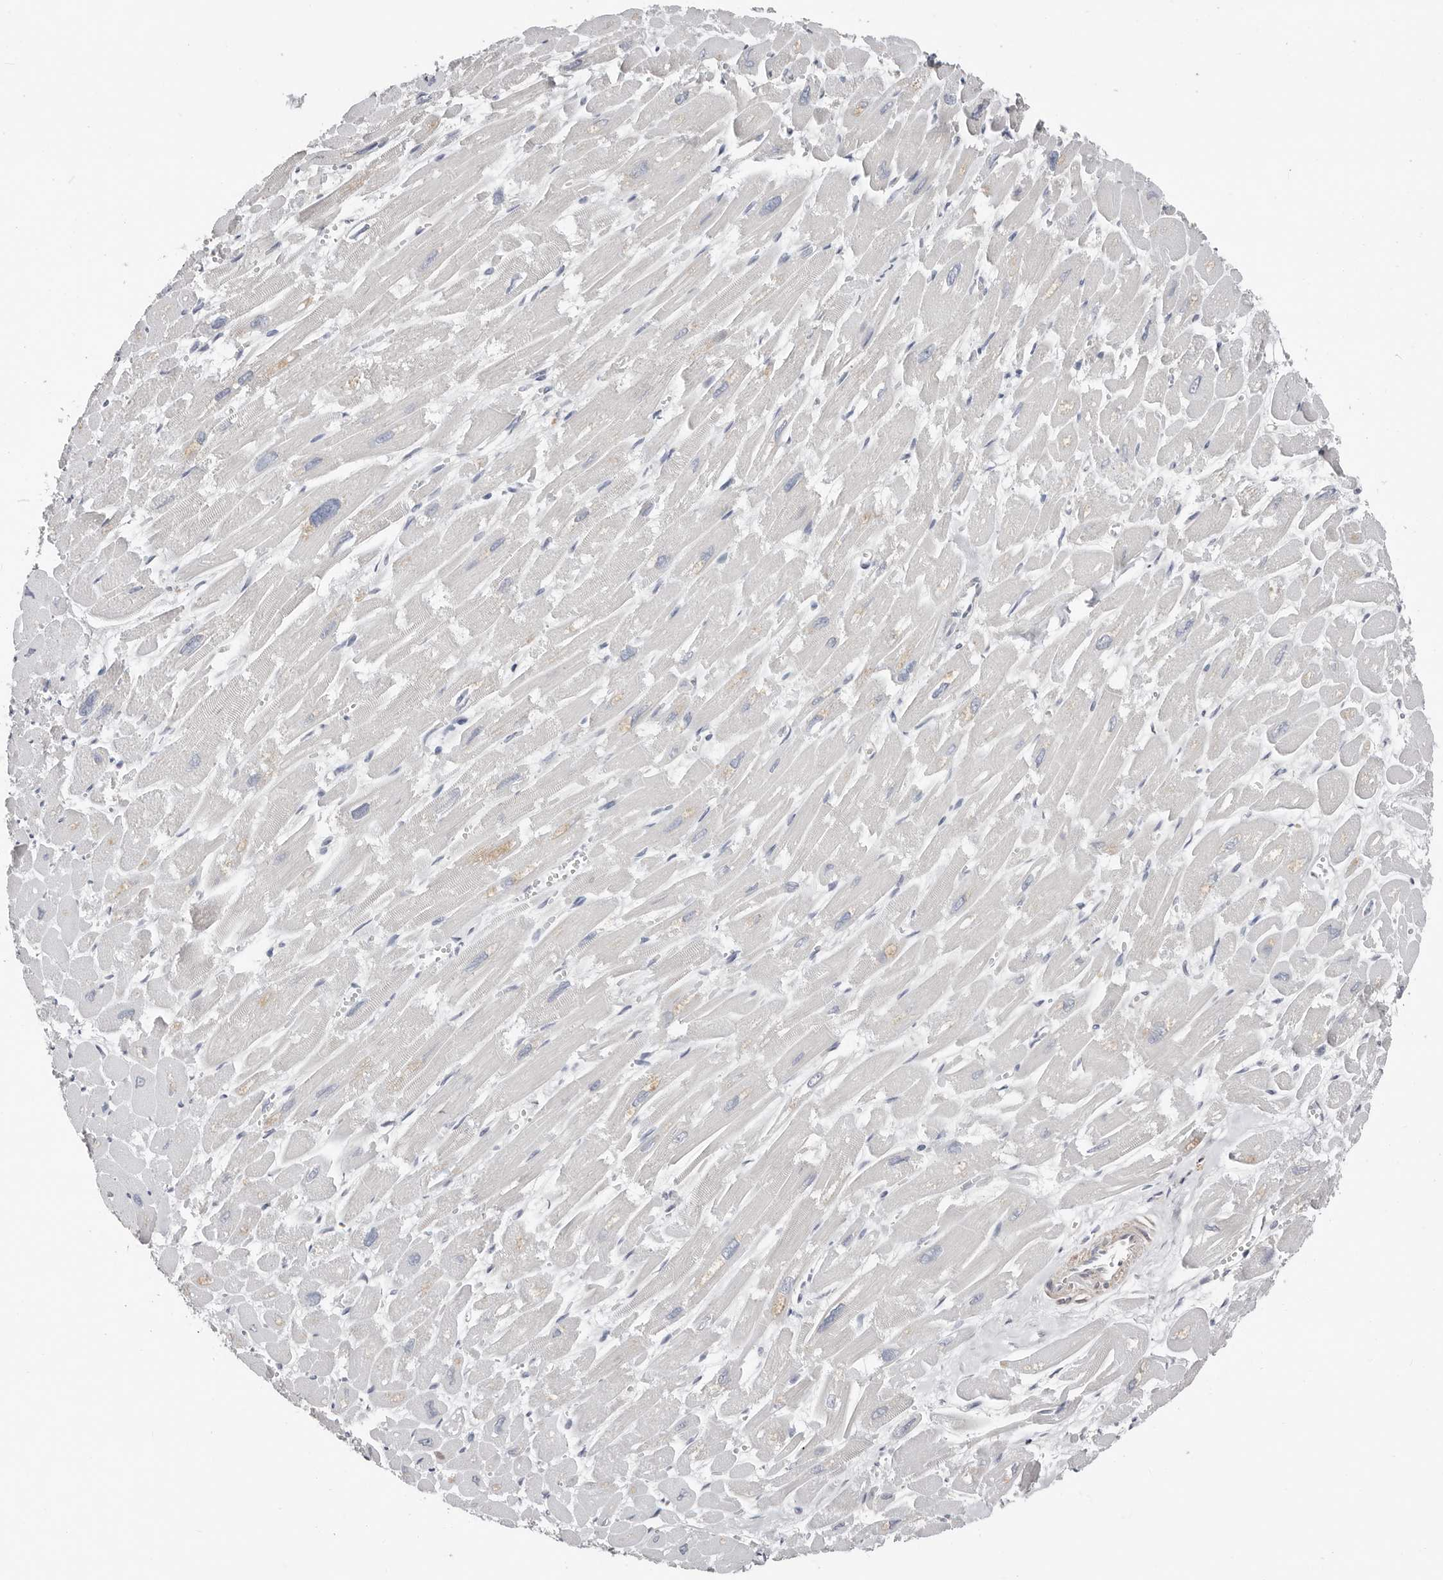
{"staining": {"intensity": "negative", "quantity": "none", "location": "none"}, "tissue": "heart muscle", "cell_type": "Cardiomyocytes", "image_type": "normal", "snomed": [{"axis": "morphology", "description": "Normal tissue, NOS"}, {"axis": "topography", "description": "Heart"}], "caption": "Cardiomyocytes show no significant protein expression in normal heart muscle. The staining is performed using DAB brown chromogen with nuclei counter-stained in using hematoxylin.", "gene": "ASRGL1", "patient": {"sex": "male", "age": 54}}